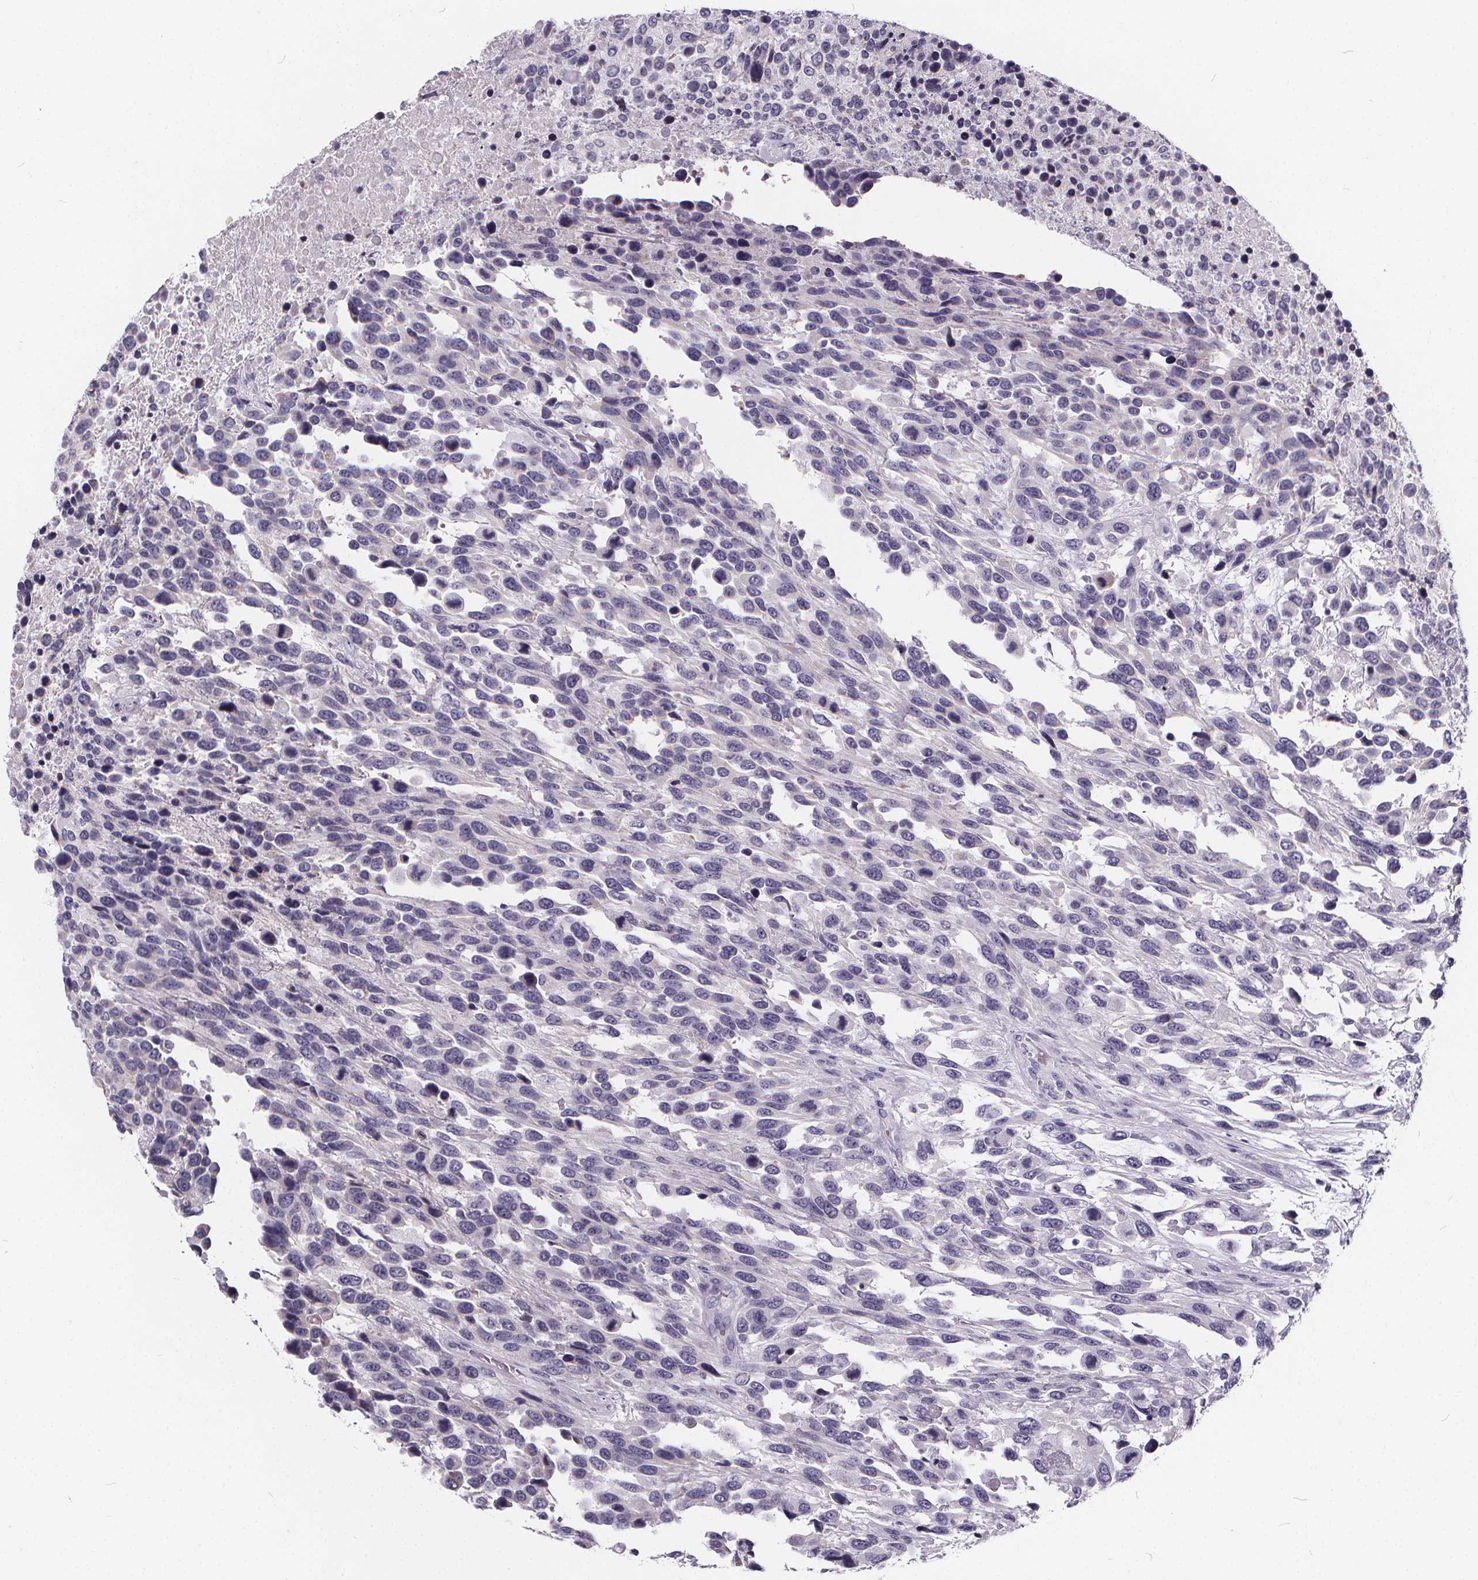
{"staining": {"intensity": "negative", "quantity": "none", "location": "none"}, "tissue": "urothelial cancer", "cell_type": "Tumor cells", "image_type": "cancer", "snomed": [{"axis": "morphology", "description": "Urothelial carcinoma, High grade"}, {"axis": "topography", "description": "Urinary bladder"}], "caption": "This is an immunohistochemistry (IHC) micrograph of human urothelial carcinoma (high-grade). There is no expression in tumor cells.", "gene": "SPEF2", "patient": {"sex": "female", "age": 70}}